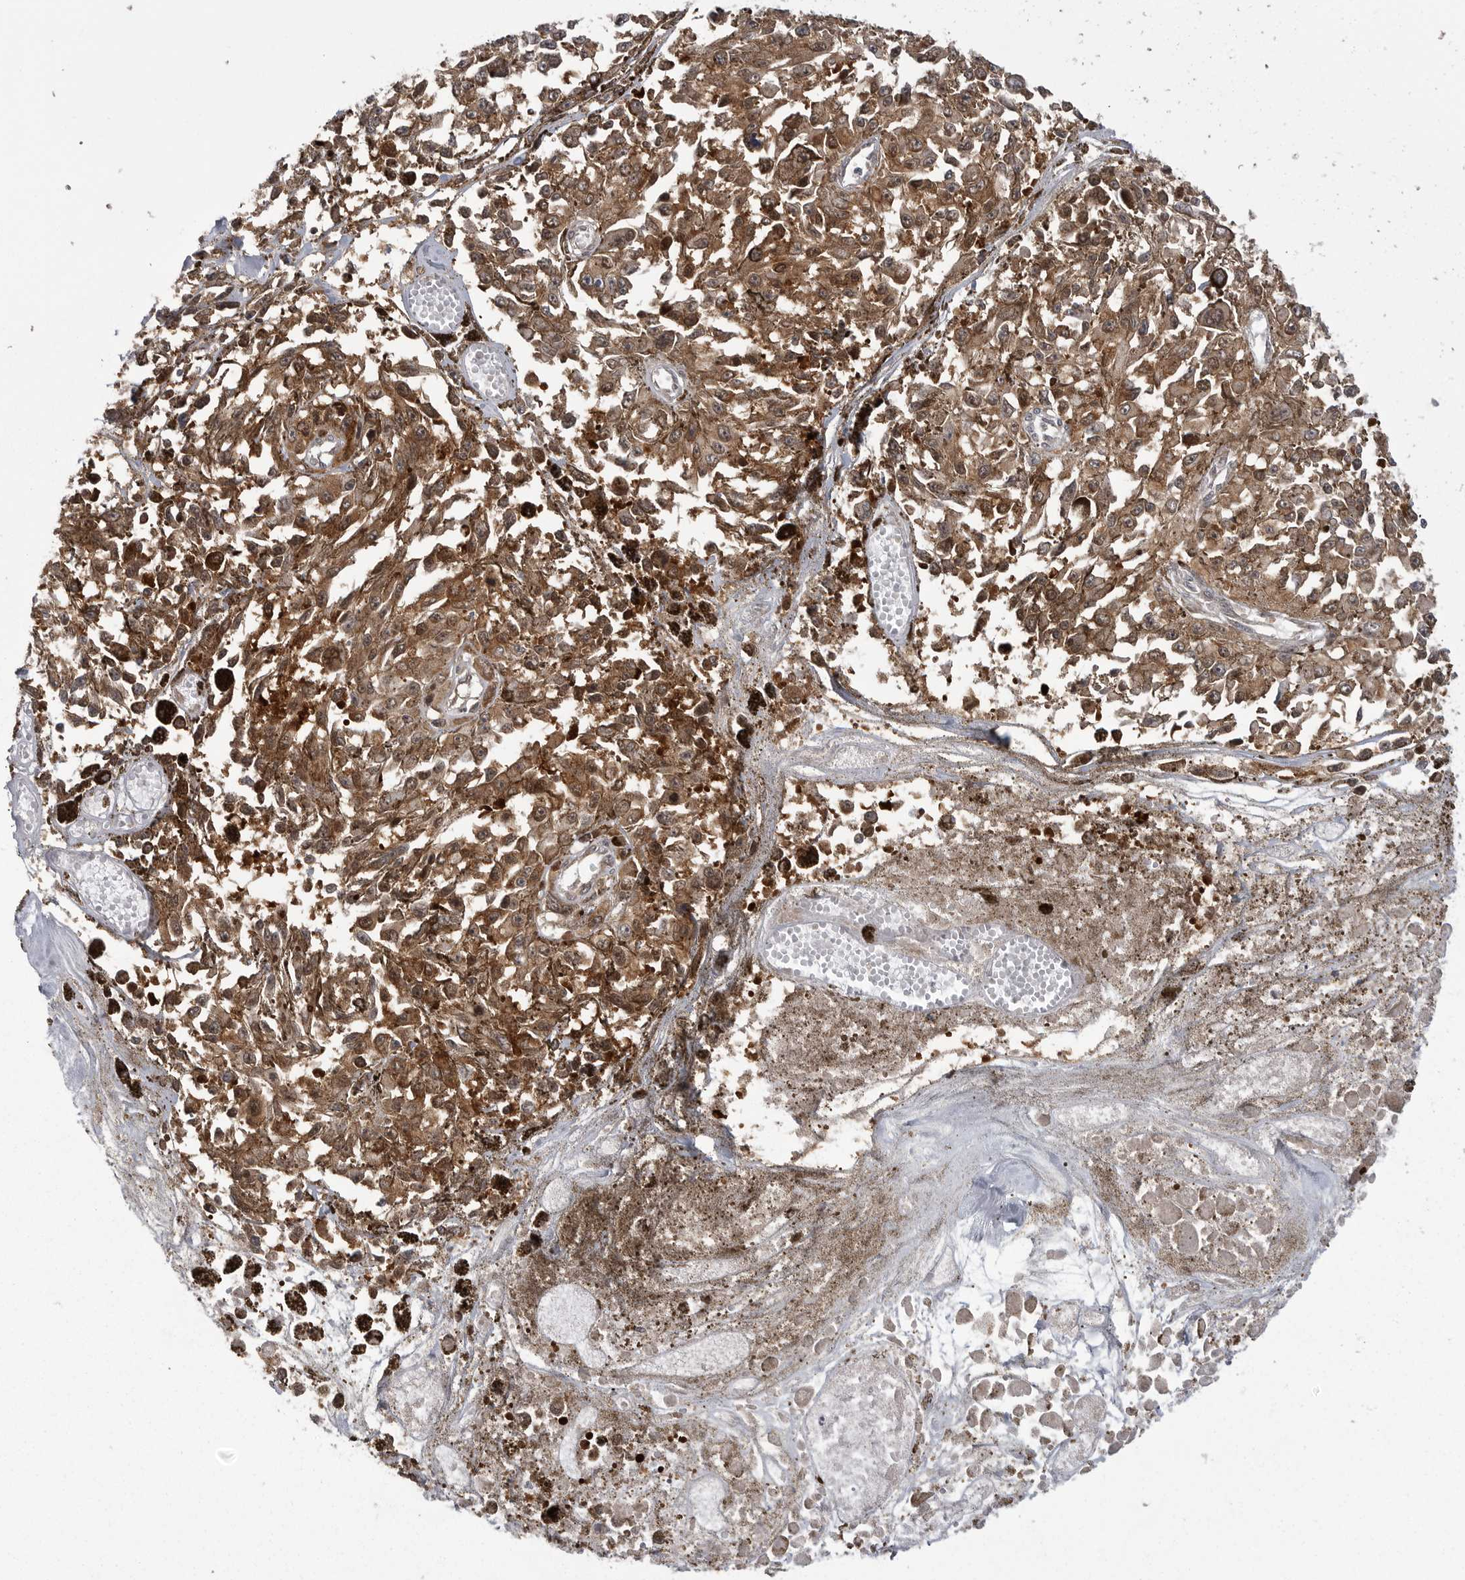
{"staining": {"intensity": "moderate", "quantity": ">75%", "location": "cytoplasmic/membranous,nuclear"}, "tissue": "melanoma", "cell_type": "Tumor cells", "image_type": "cancer", "snomed": [{"axis": "morphology", "description": "Malignant melanoma, Metastatic site"}, {"axis": "topography", "description": "Lymph node"}], "caption": "Protein analysis of melanoma tissue exhibits moderate cytoplasmic/membranous and nuclear staining in approximately >75% of tumor cells. Nuclei are stained in blue.", "gene": "CACYBP", "patient": {"sex": "male", "age": 59}}